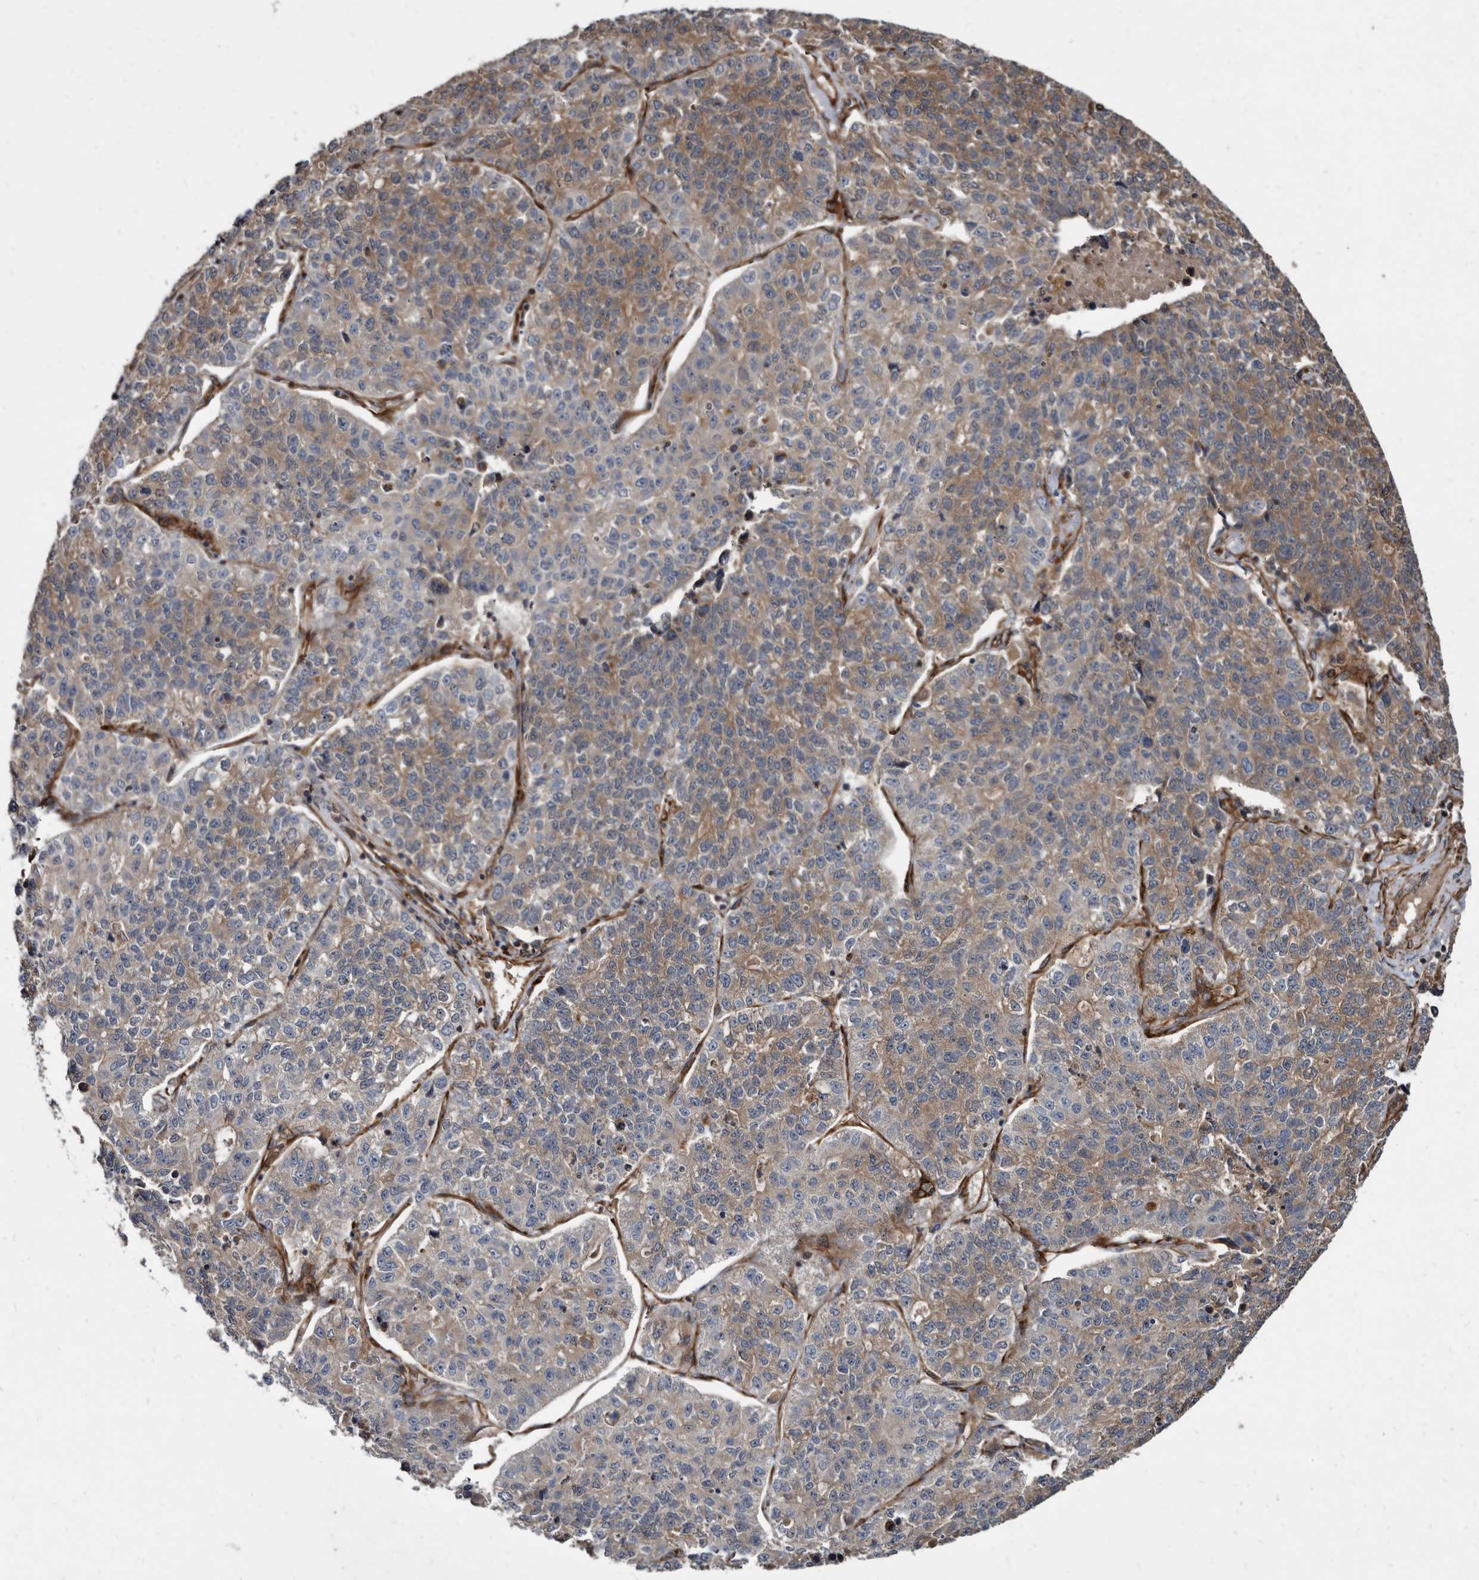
{"staining": {"intensity": "weak", "quantity": "25%-75%", "location": "cytoplasmic/membranous"}, "tissue": "lung cancer", "cell_type": "Tumor cells", "image_type": "cancer", "snomed": [{"axis": "morphology", "description": "Adenocarcinoma, NOS"}, {"axis": "topography", "description": "Lung"}], "caption": "Human adenocarcinoma (lung) stained with a protein marker displays weak staining in tumor cells.", "gene": "KCTD20", "patient": {"sex": "male", "age": 49}}